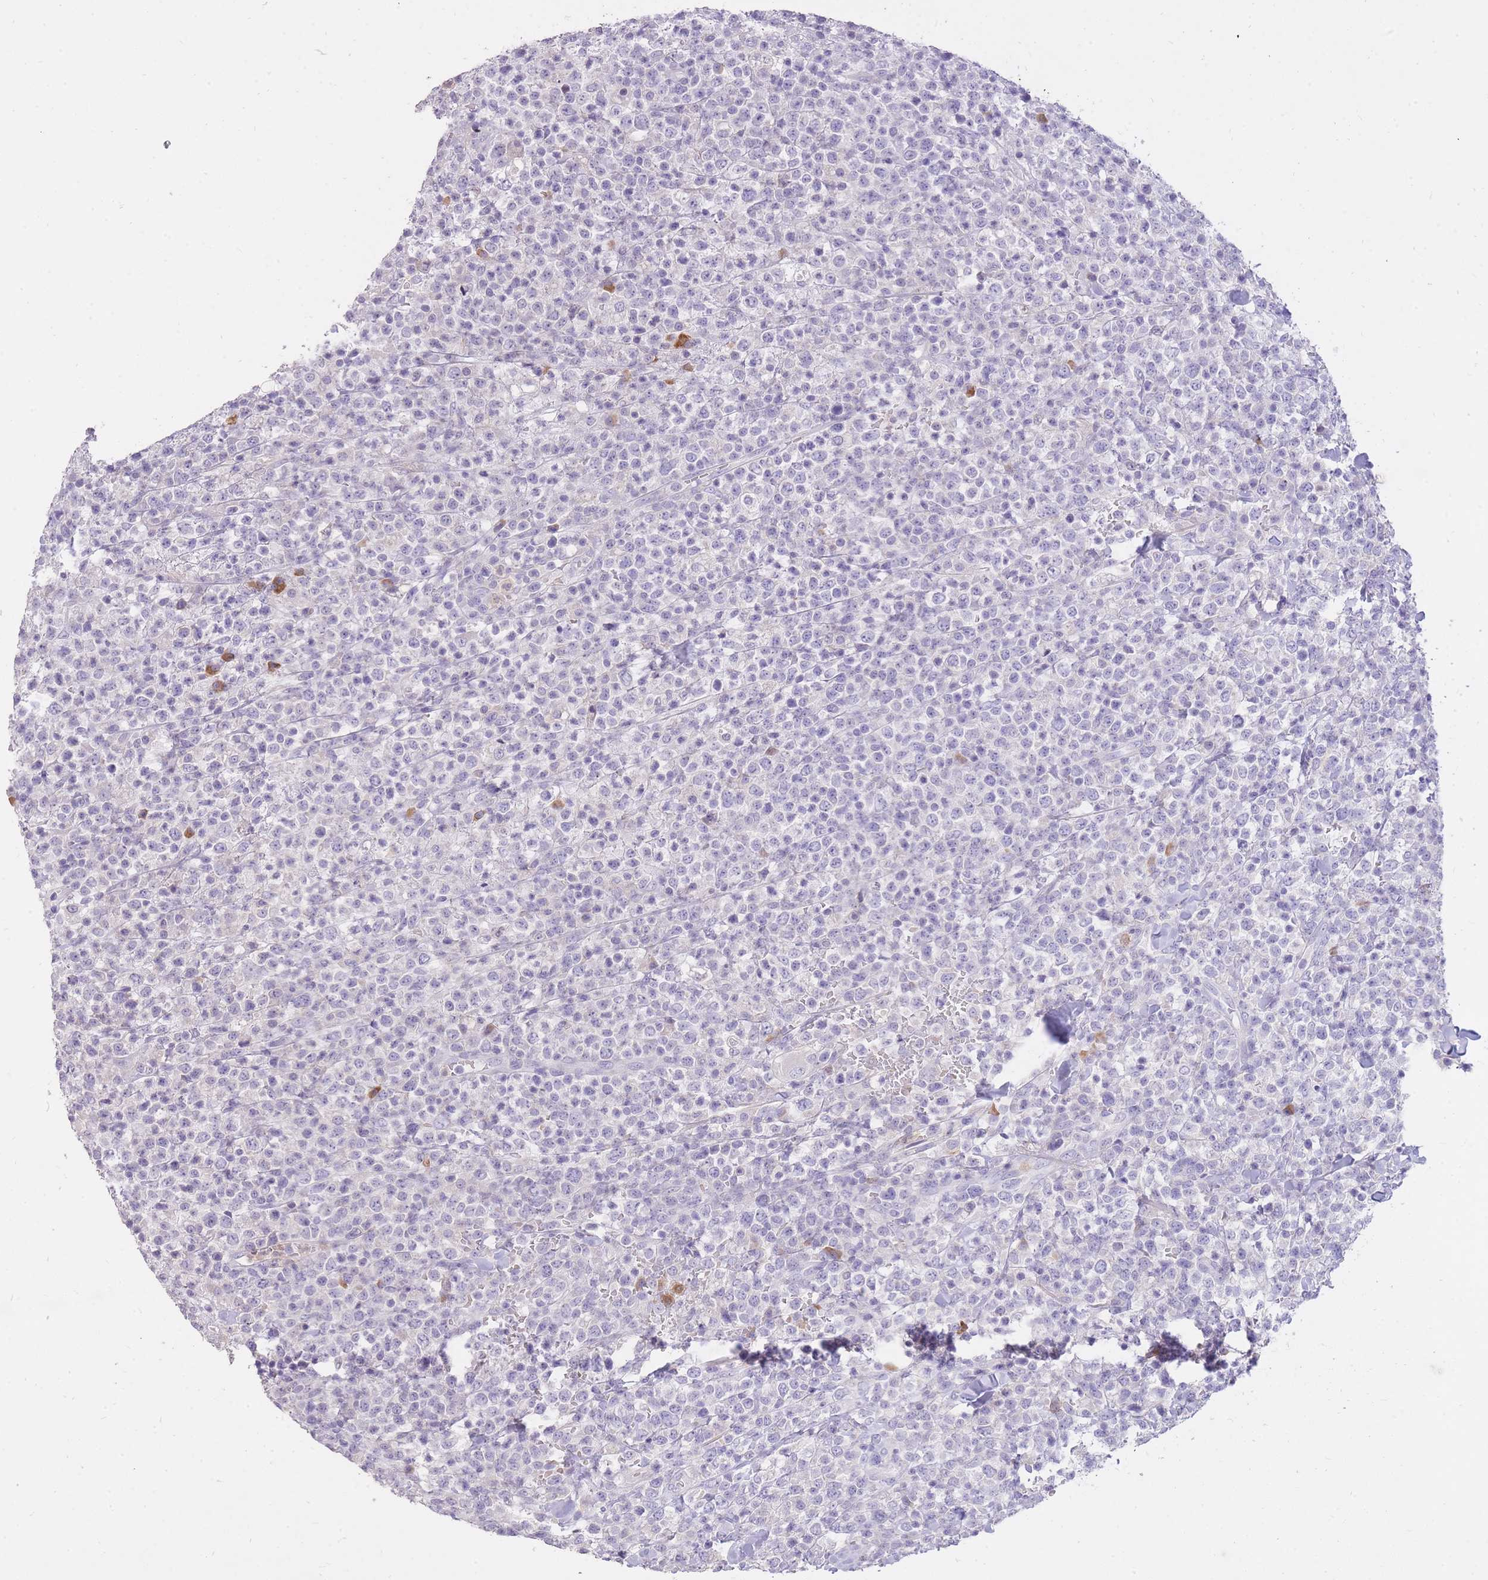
{"staining": {"intensity": "negative", "quantity": "none", "location": "none"}, "tissue": "lymphoma", "cell_type": "Tumor cells", "image_type": "cancer", "snomed": [{"axis": "morphology", "description": "Malignant lymphoma, non-Hodgkin's type, High grade"}, {"axis": "topography", "description": "Colon"}], "caption": "This is an IHC image of human high-grade malignant lymphoma, non-Hodgkin's type. There is no positivity in tumor cells.", "gene": "FRG2C", "patient": {"sex": "female", "age": 53}}